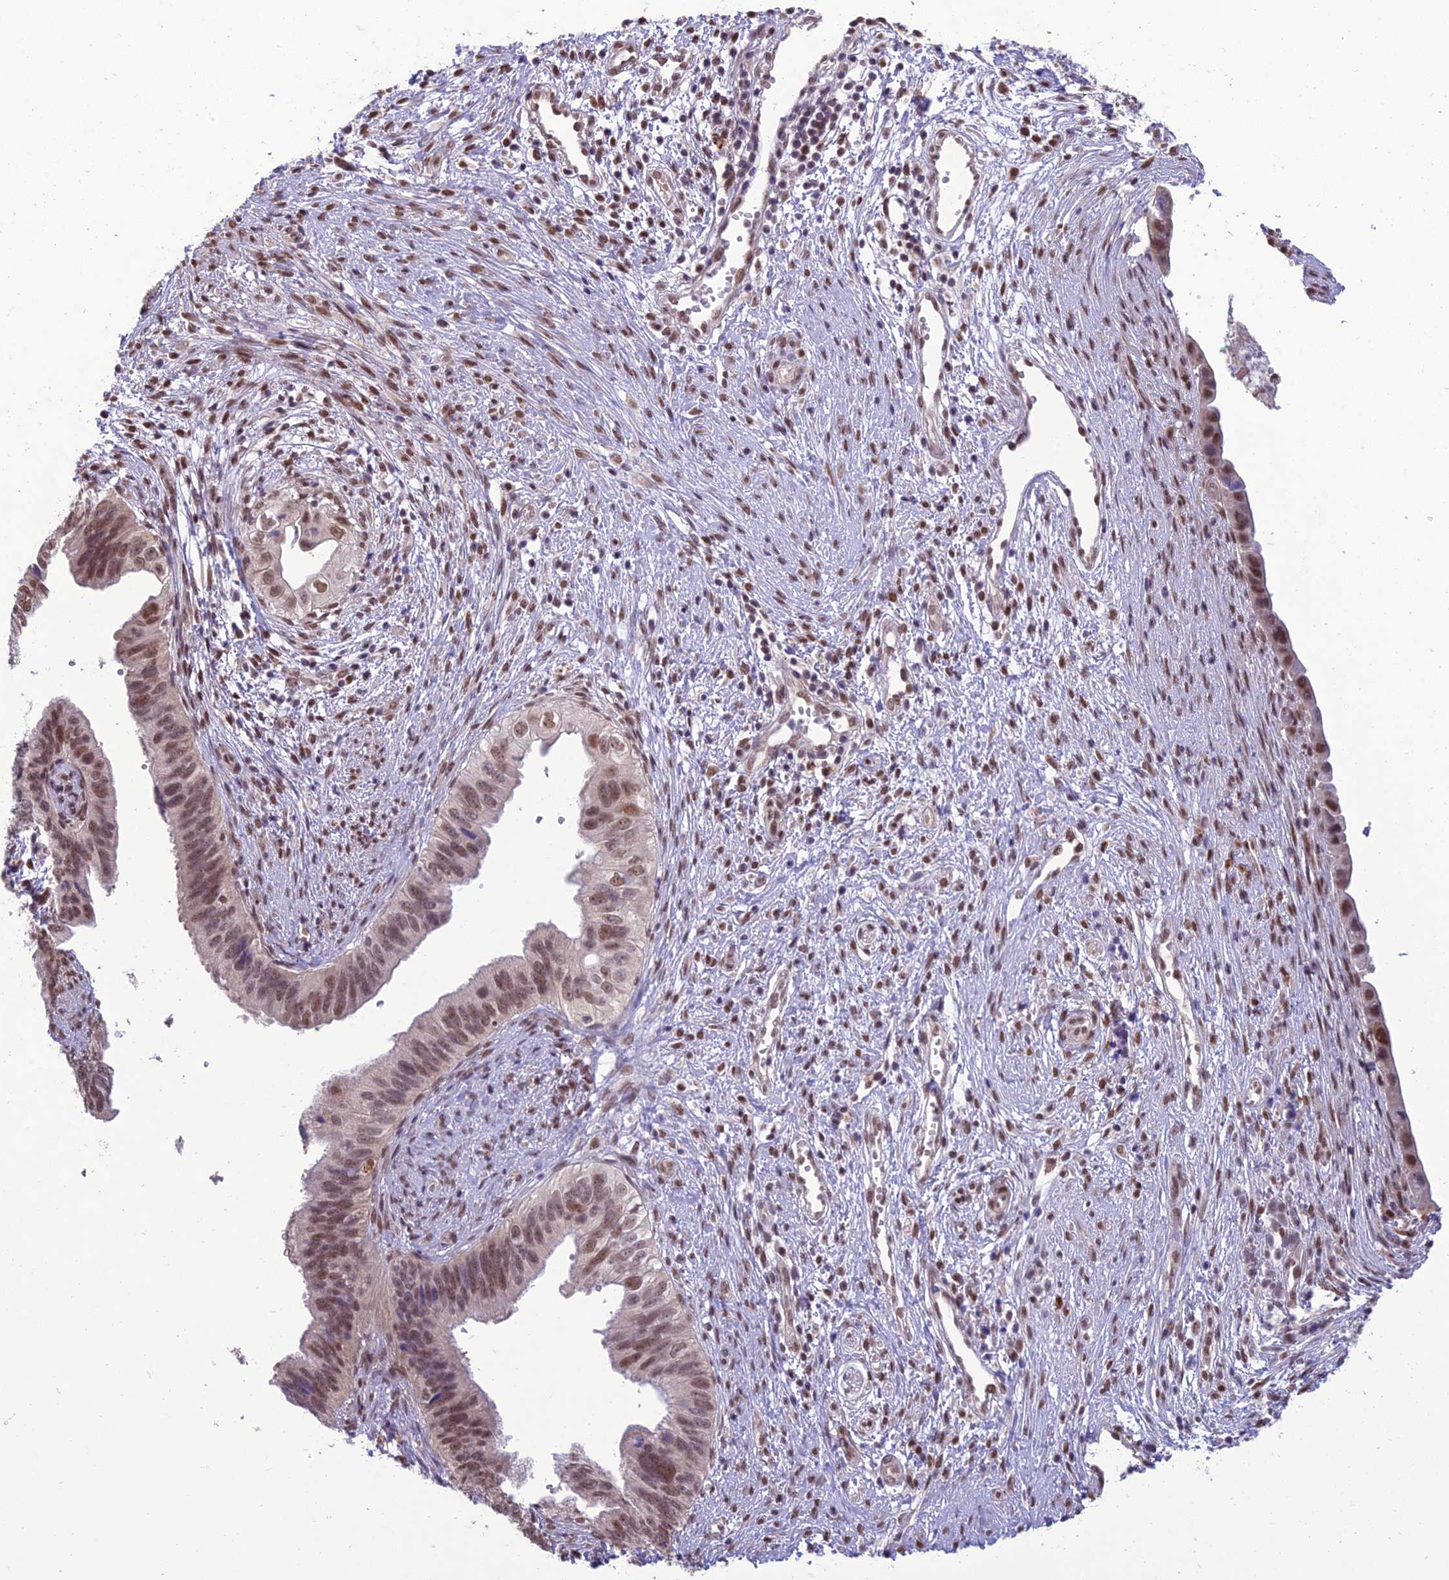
{"staining": {"intensity": "moderate", "quantity": ">75%", "location": "nuclear"}, "tissue": "cervical cancer", "cell_type": "Tumor cells", "image_type": "cancer", "snomed": [{"axis": "morphology", "description": "Adenocarcinoma, NOS"}, {"axis": "topography", "description": "Cervix"}], "caption": "This histopathology image demonstrates IHC staining of adenocarcinoma (cervical), with medium moderate nuclear staining in about >75% of tumor cells.", "gene": "RANBP3", "patient": {"sex": "female", "age": 42}}